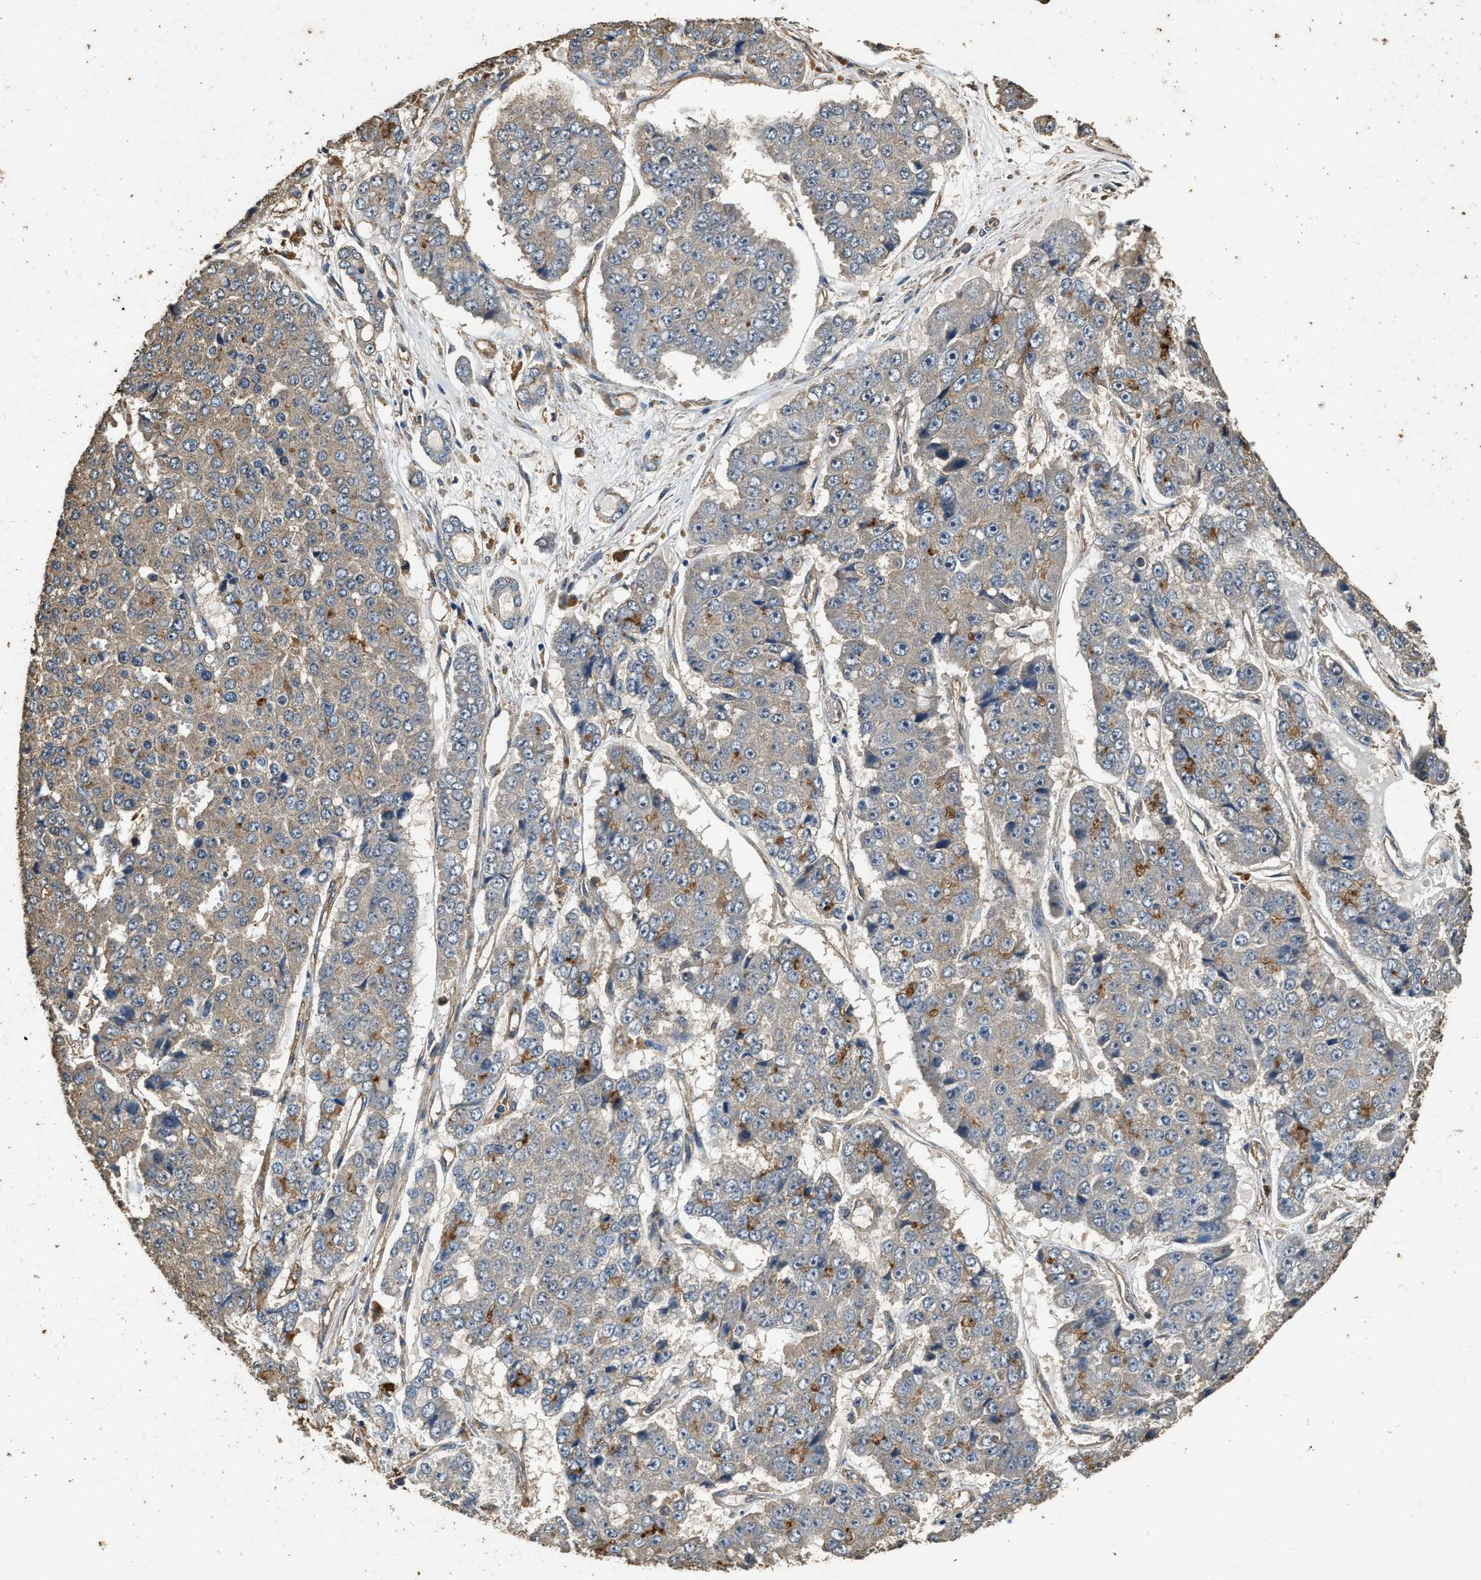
{"staining": {"intensity": "weak", "quantity": "<25%", "location": "cytoplasmic/membranous"}, "tissue": "pancreatic cancer", "cell_type": "Tumor cells", "image_type": "cancer", "snomed": [{"axis": "morphology", "description": "Adenocarcinoma, NOS"}, {"axis": "topography", "description": "Pancreas"}], "caption": "Histopathology image shows no significant protein expression in tumor cells of pancreatic adenocarcinoma. (DAB immunohistochemistry visualized using brightfield microscopy, high magnification).", "gene": "MIB1", "patient": {"sex": "male", "age": 50}}